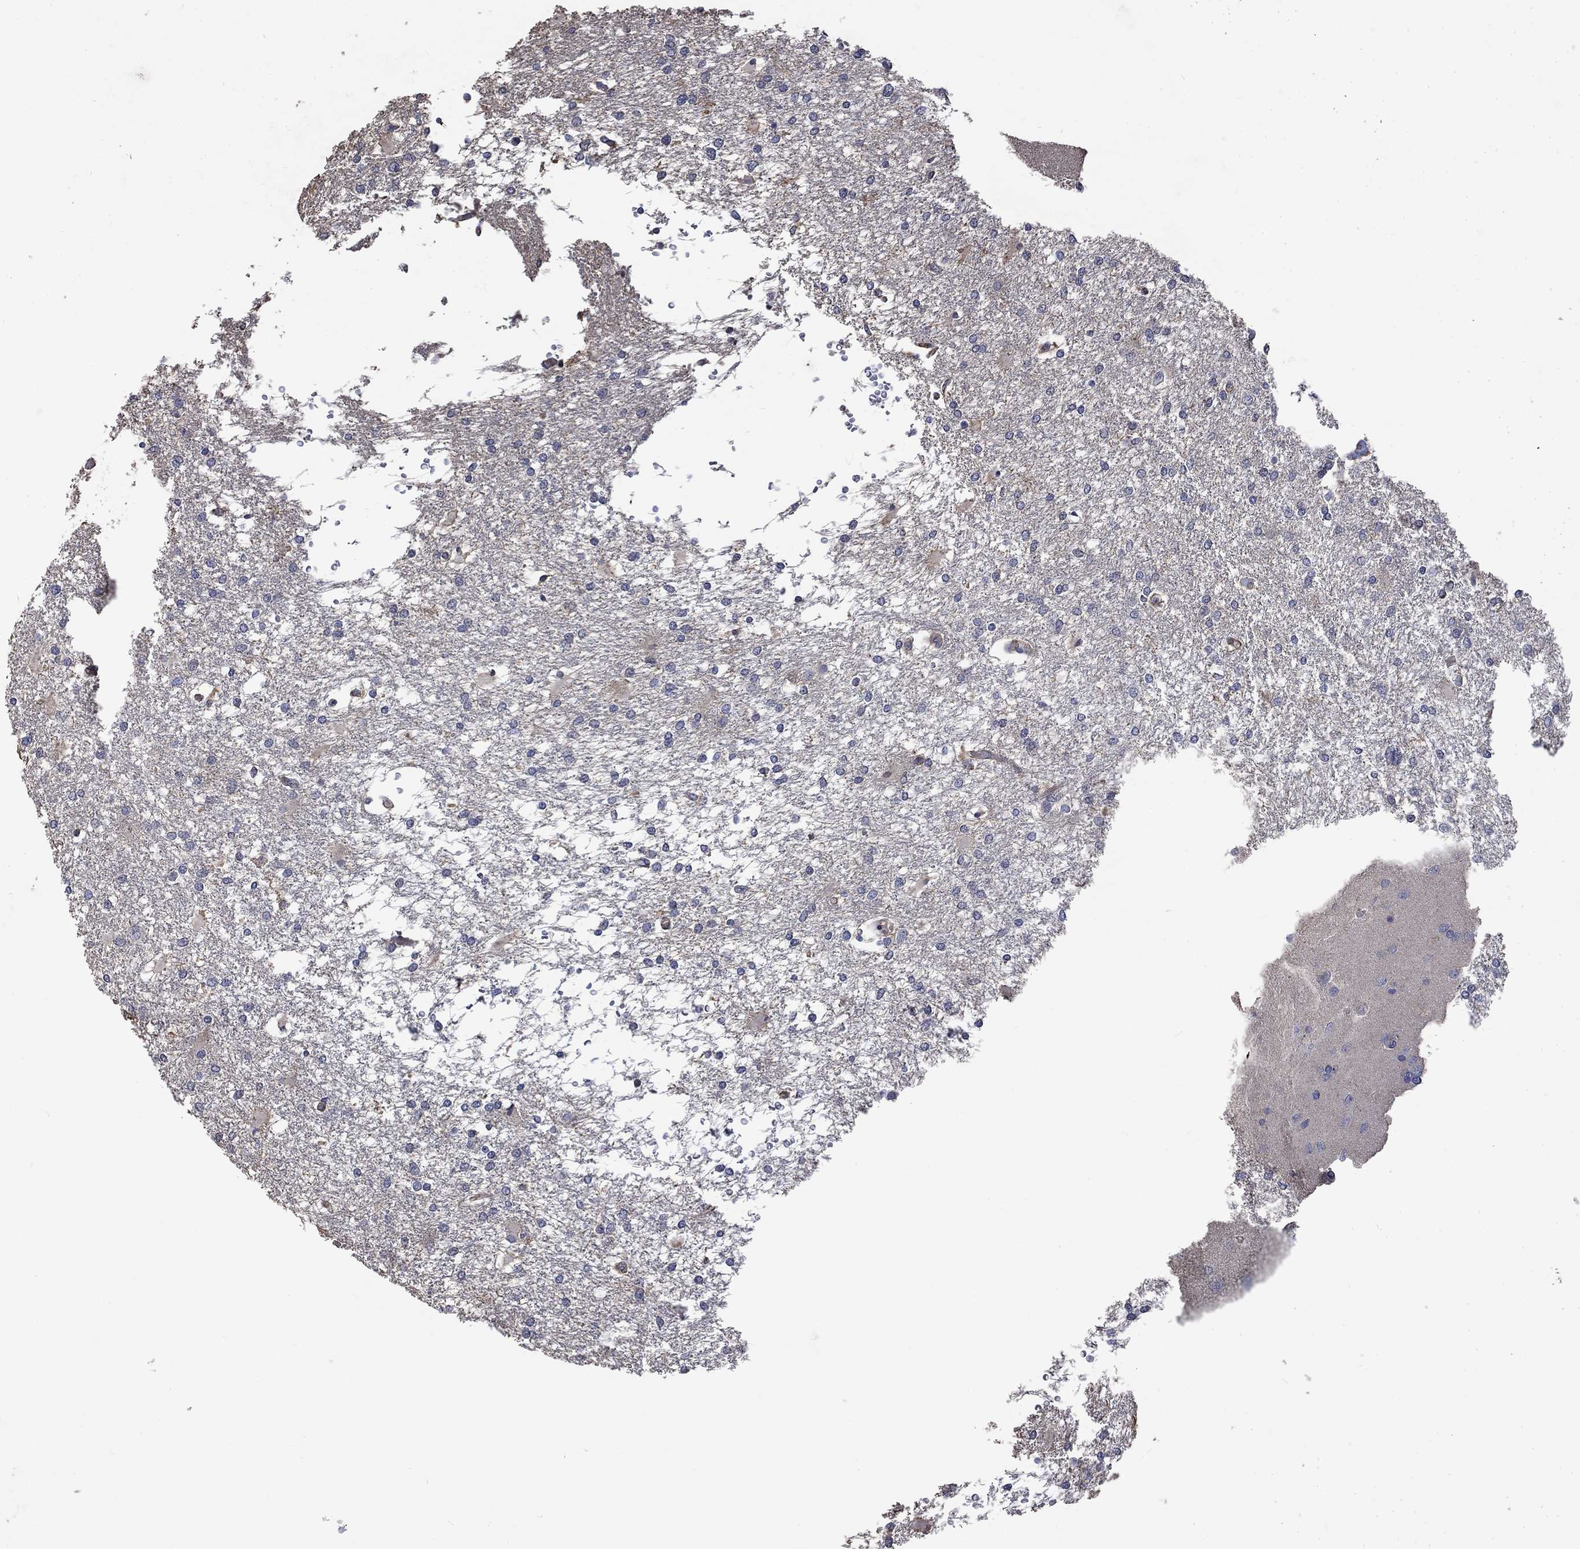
{"staining": {"intensity": "negative", "quantity": "none", "location": "none"}, "tissue": "glioma", "cell_type": "Tumor cells", "image_type": "cancer", "snomed": [{"axis": "morphology", "description": "Glioma, malignant, High grade"}, {"axis": "topography", "description": "Cerebral cortex"}], "caption": "An immunohistochemistry (IHC) image of glioma is shown. There is no staining in tumor cells of glioma.", "gene": "VCAN", "patient": {"sex": "male", "age": 79}}